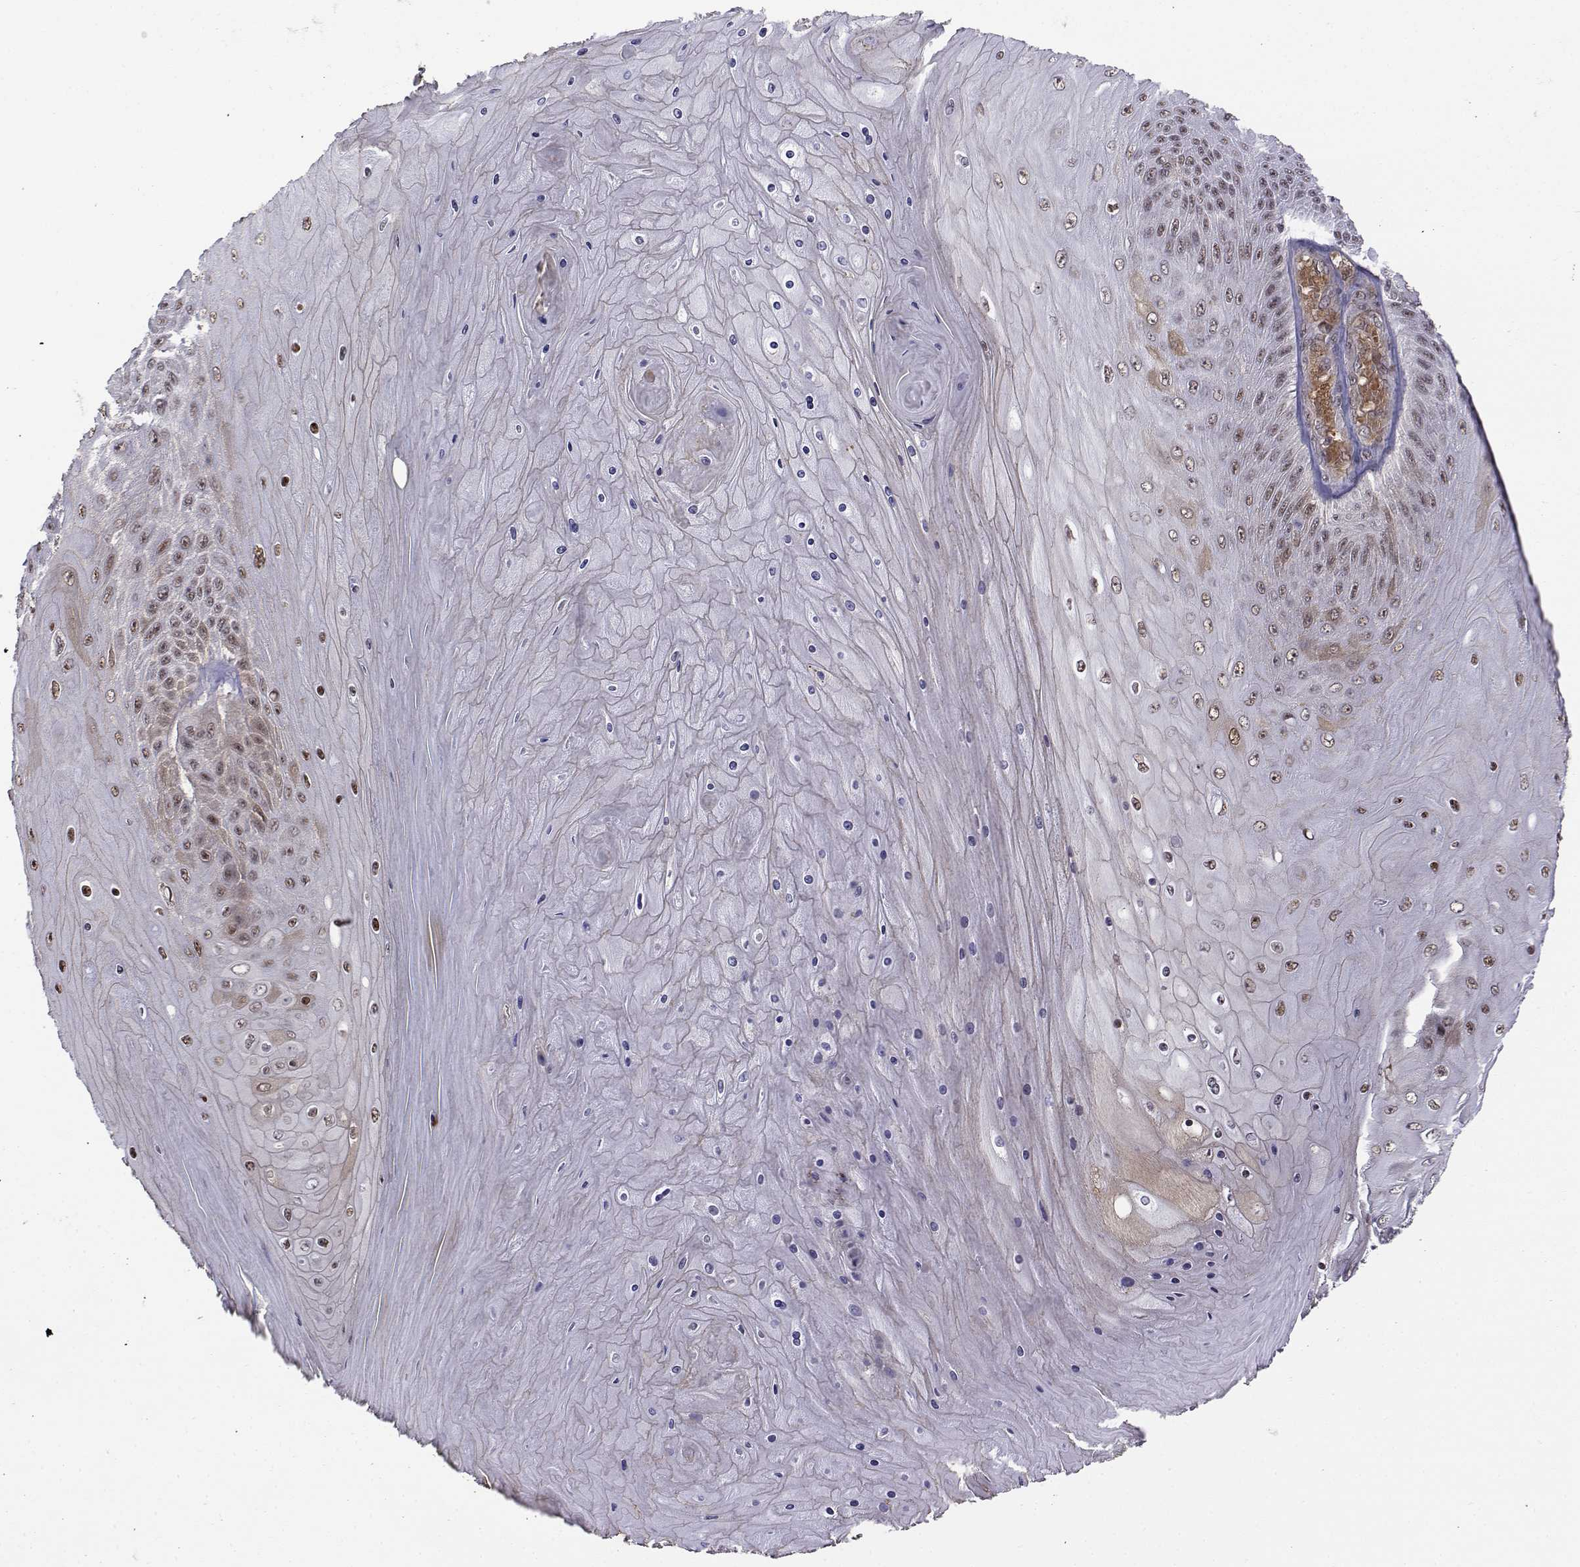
{"staining": {"intensity": "weak", "quantity": ">75%", "location": "nuclear"}, "tissue": "skin cancer", "cell_type": "Tumor cells", "image_type": "cancer", "snomed": [{"axis": "morphology", "description": "Squamous cell carcinoma, NOS"}, {"axis": "topography", "description": "Skin"}], "caption": "Protein staining of squamous cell carcinoma (skin) tissue shows weak nuclear staining in approximately >75% of tumor cells. The staining is performed using DAB brown chromogen to label protein expression. The nuclei are counter-stained blue using hematoxylin.", "gene": "ITGA7", "patient": {"sex": "male", "age": 62}}